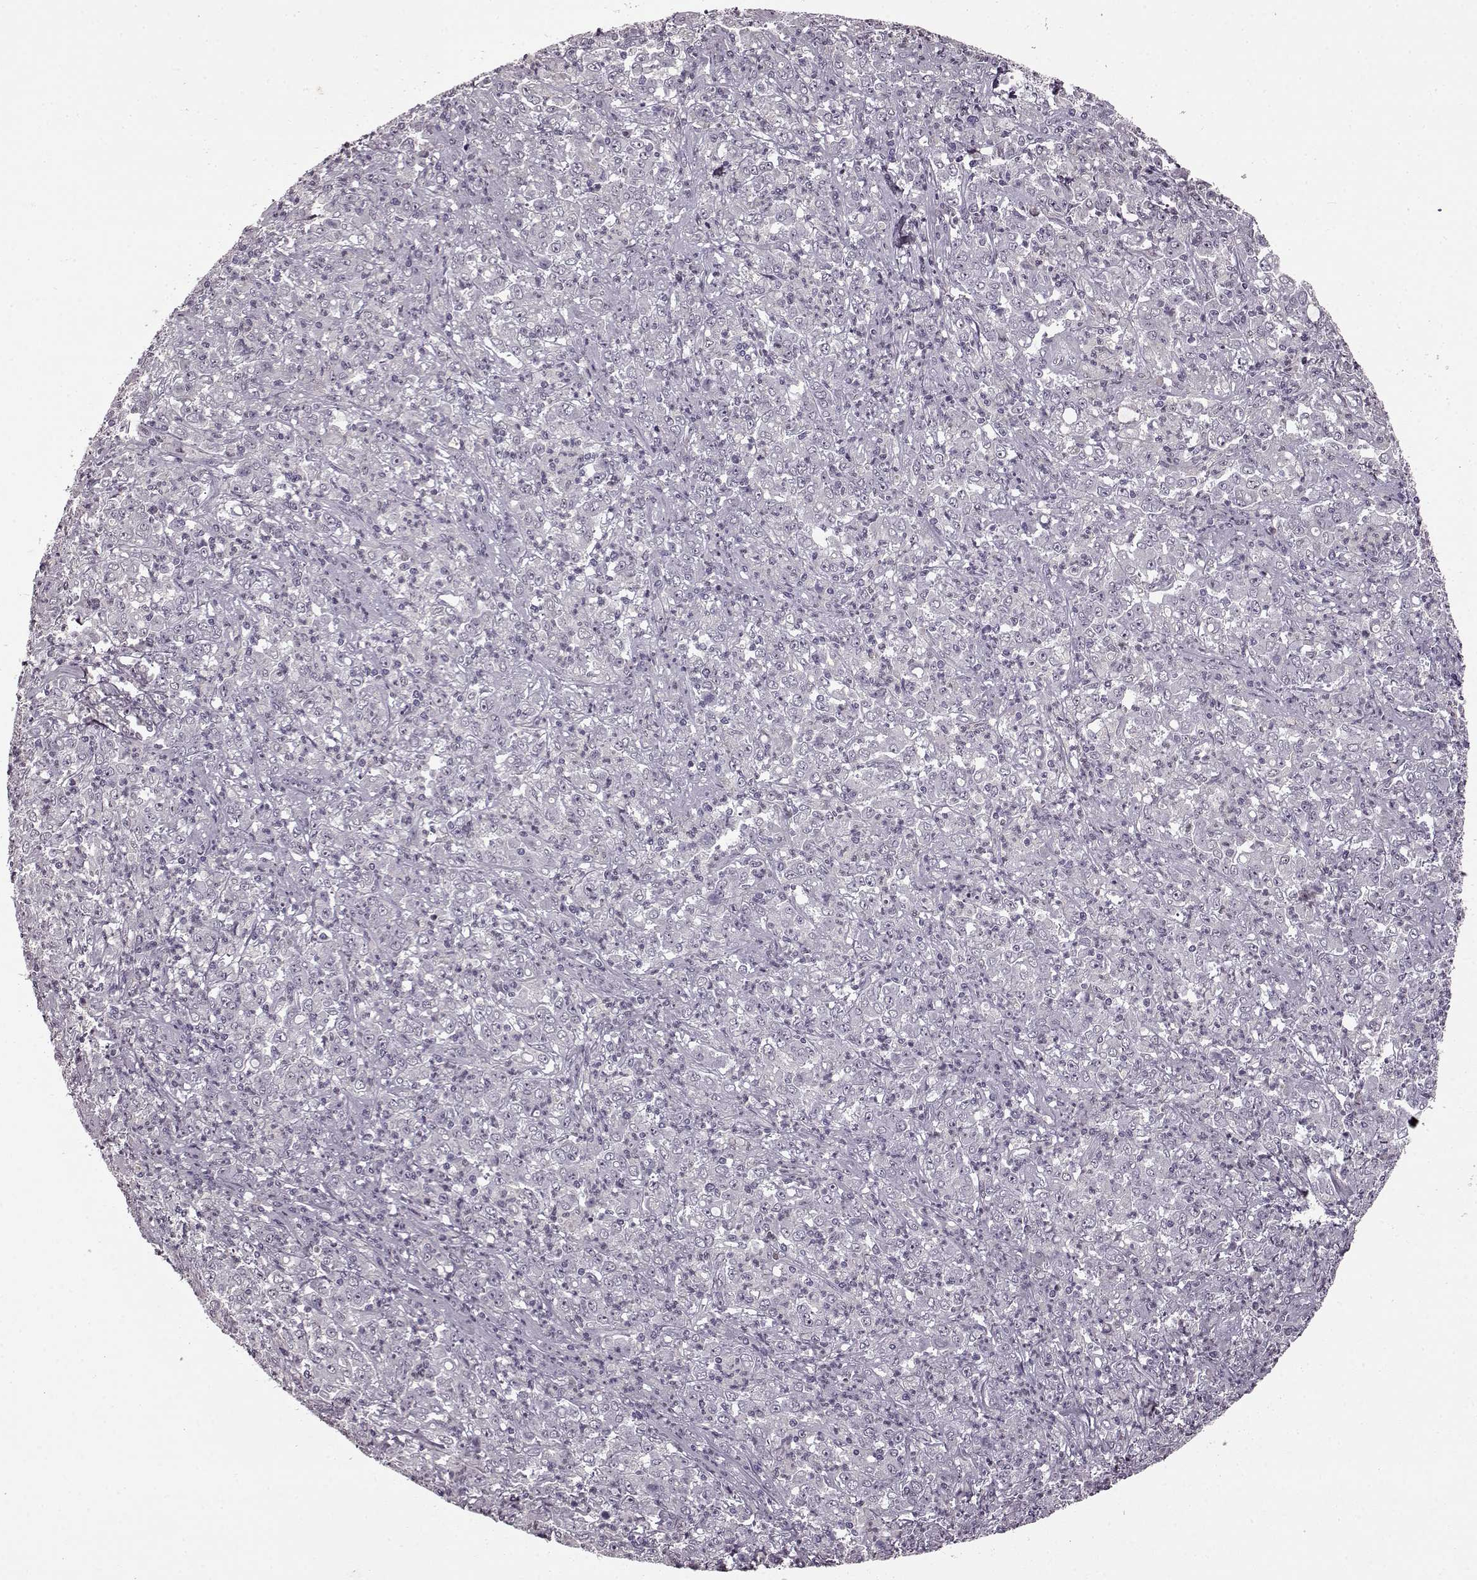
{"staining": {"intensity": "negative", "quantity": "none", "location": "none"}, "tissue": "stomach cancer", "cell_type": "Tumor cells", "image_type": "cancer", "snomed": [{"axis": "morphology", "description": "Adenocarcinoma, NOS"}, {"axis": "topography", "description": "Stomach, lower"}], "caption": "Immunohistochemical staining of human stomach adenocarcinoma exhibits no significant expression in tumor cells. (Immunohistochemistry (ihc), brightfield microscopy, high magnification).", "gene": "CNGA3", "patient": {"sex": "female", "age": 71}}